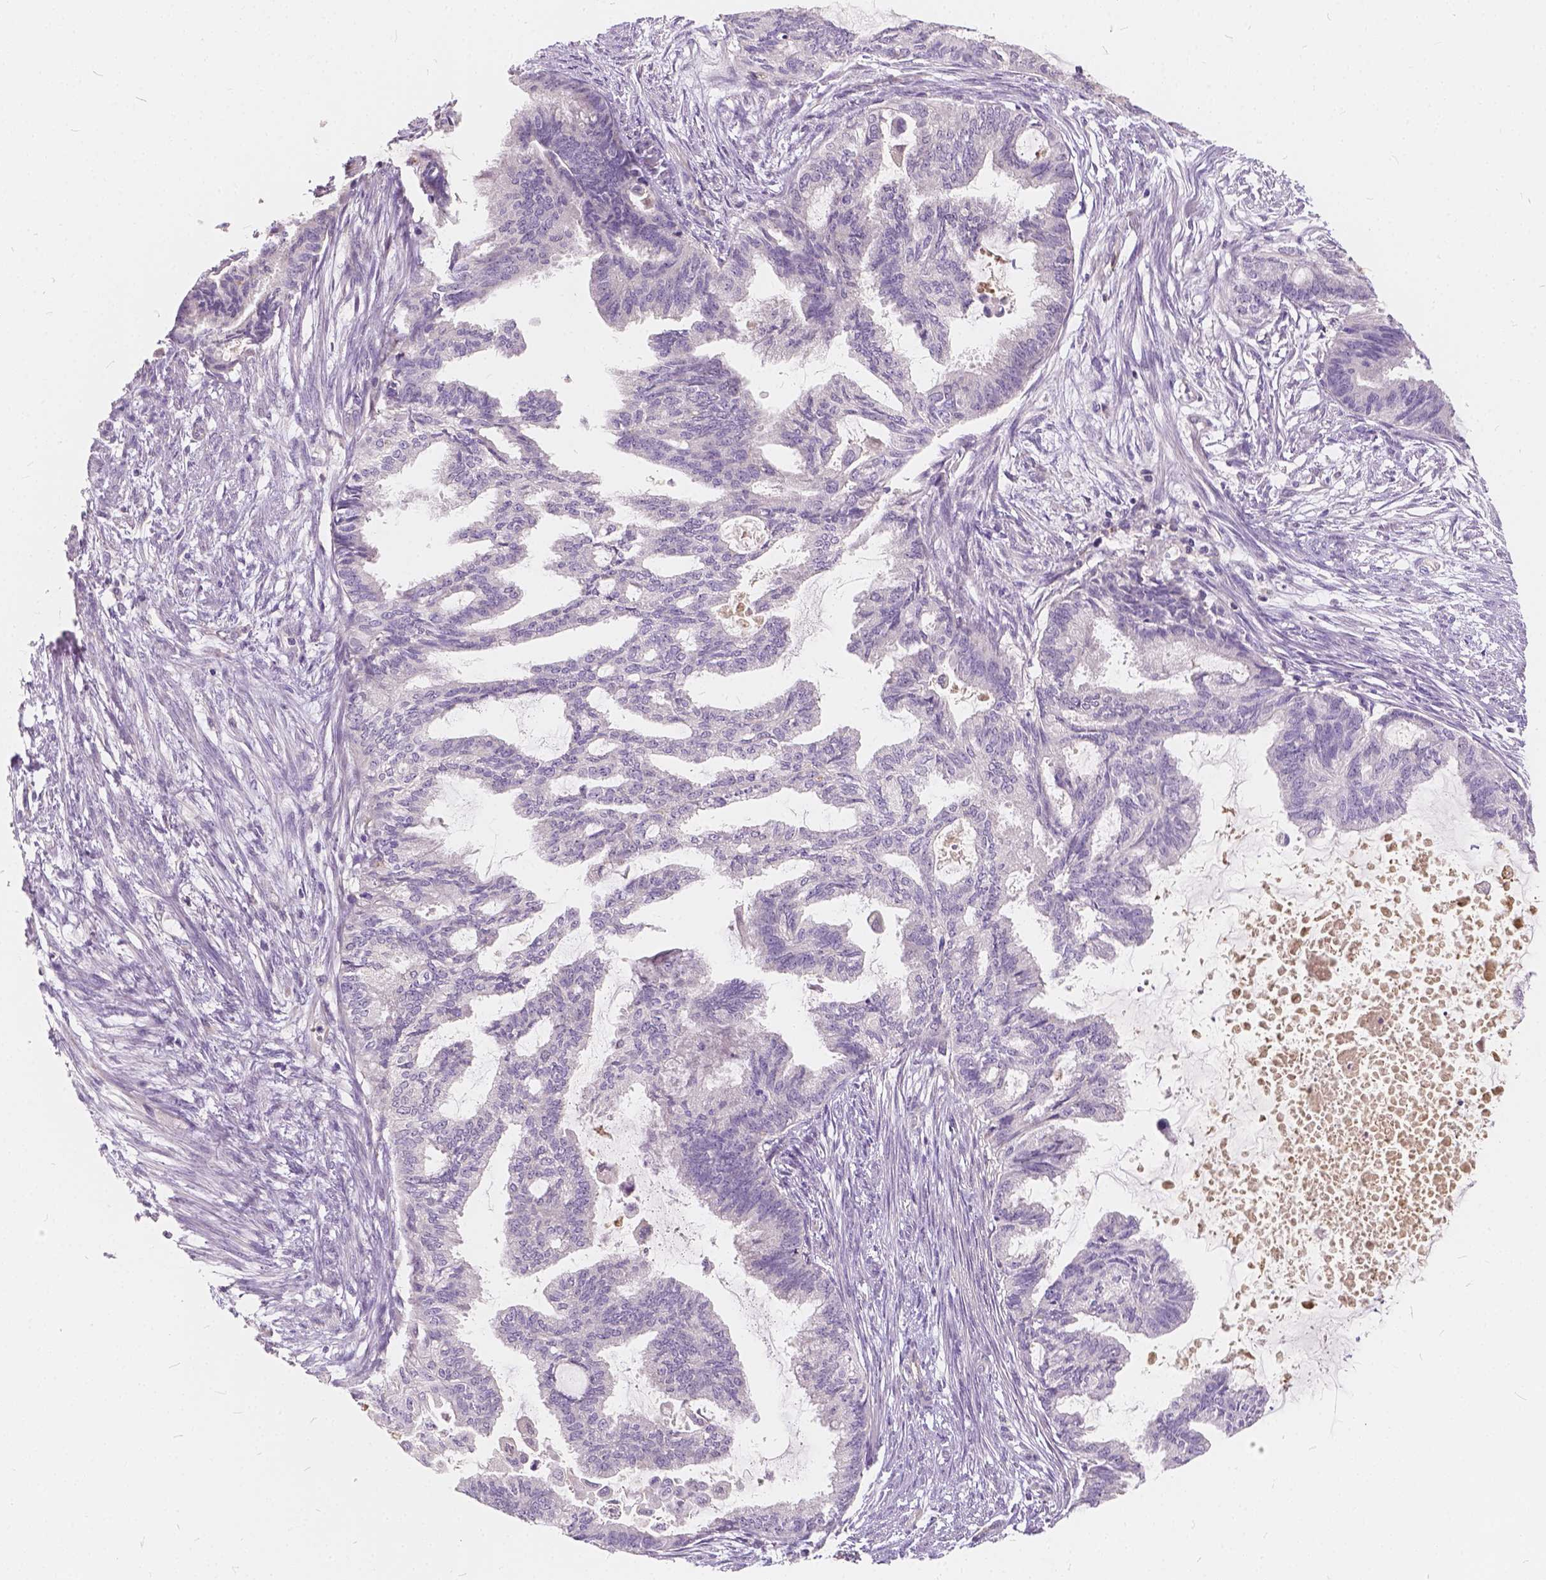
{"staining": {"intensity": "negative", "quantity": "none", "location": "none"}, "tissue": "endometrial cancer", "cell_type": "Tumor cells", "image_type": "cancer", "snomed": [{"axis": "morphology", "description": "Adenocarcinoma, NOS"}, {"axis": "topography", "description": "Endometrium"}], "caption": "IHC histopathology image of neoplastic tissue: human adenocarcinoma (endometrial) stained with DAB demonstrates no significant protein positivity in tumor cells.", "gene": "KIAA0513", "patient": {"sex": "female", "age": 86}}